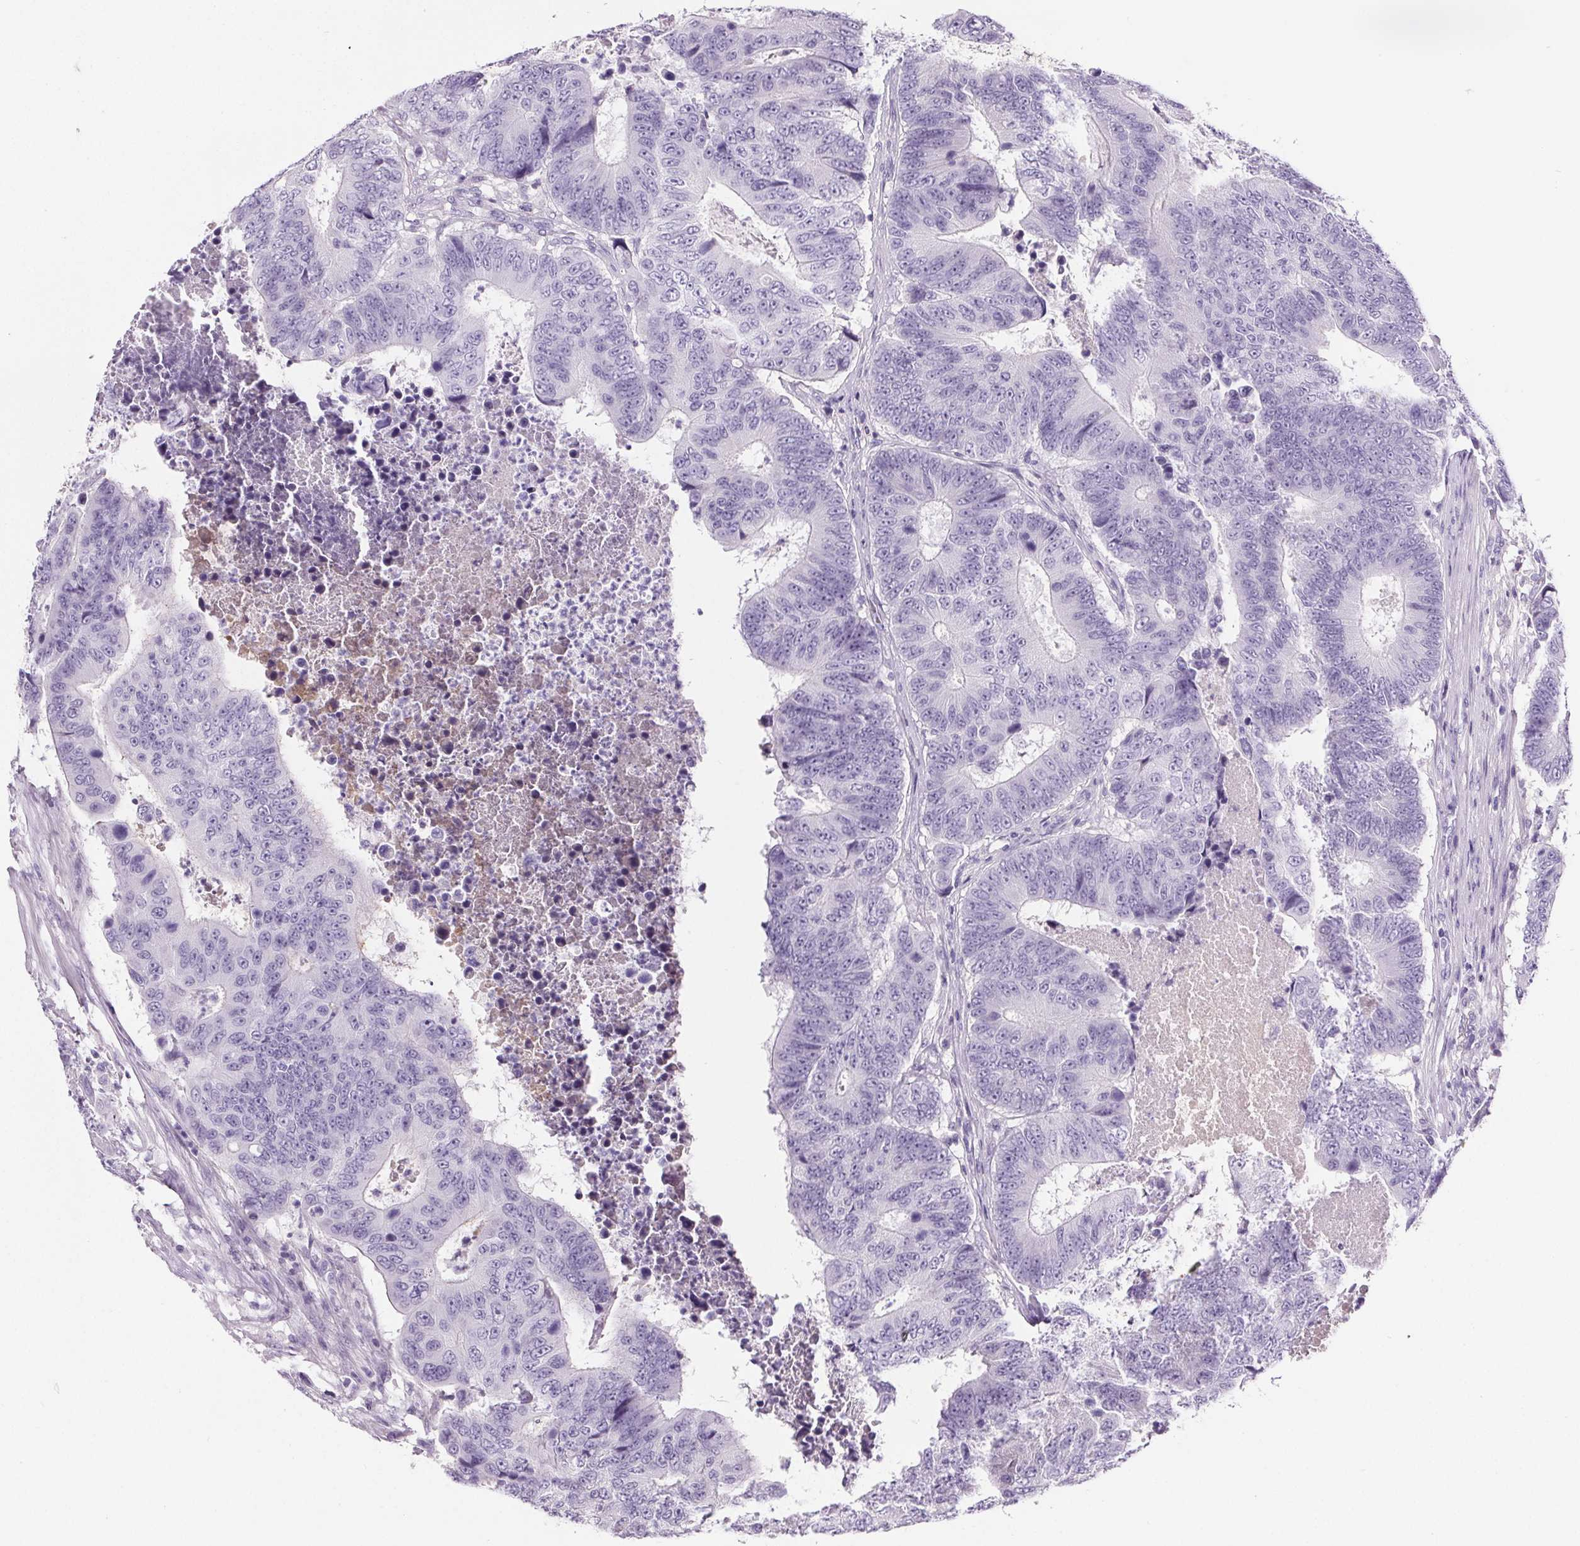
{"staining": {"intensity": "negative", "quantity": "none", "location": "none"}, "tissue": "colorectal cancer", "cell_type": "Tumor cells", "image_type": "cancer", "snomed": [{"axis": "morphology", "description": "Adenocarcinoma, NOS"}, {"axis": "topography", "description": "Colon"}], "caption": "Immunohistochemical staining of human adenocarcinoma (colorectal) shows no significant positivity in tumor cells.", "gene": "CD5L", "patient": {"sex": "female", "age": 48}}